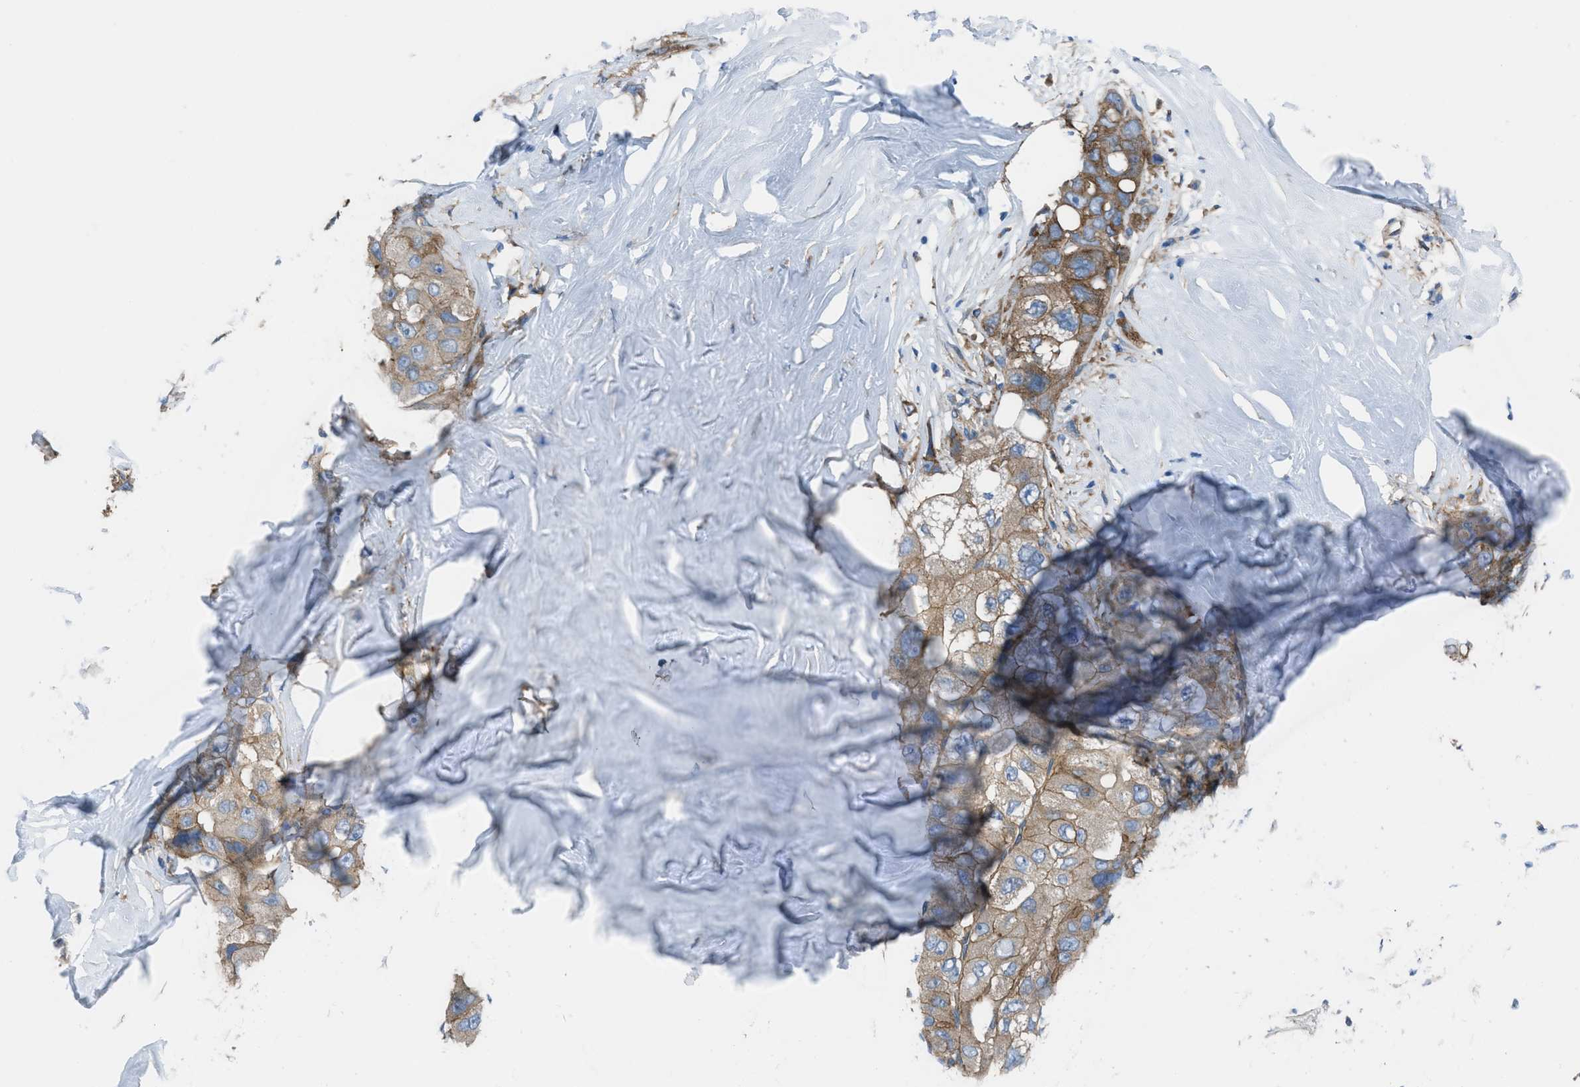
{"staining": {"intensity": "moderate", "quantity": "<25%", "location": "cytoplasmic/membranous"}, "tissue": "liver cancer", "cell_type": "Tumor cells", "image_type": "cancer", "snomed": [{"axis": "morphology", "description": "Carcinoma, Hepatocellular, NOS"}, {"axis": "topography", "description": "Liver"}], "caption": "A photomicrograph of human hepatocellular carcinoma (liver) stained for a protein demonstrates moderate cytoplasmic/membranous brown staining in tumor cells. The protein is shown in brown color, while the nuclei are stained blue.", "gene": "EGFR", "patient": {"sex": "male", "age": 80}}